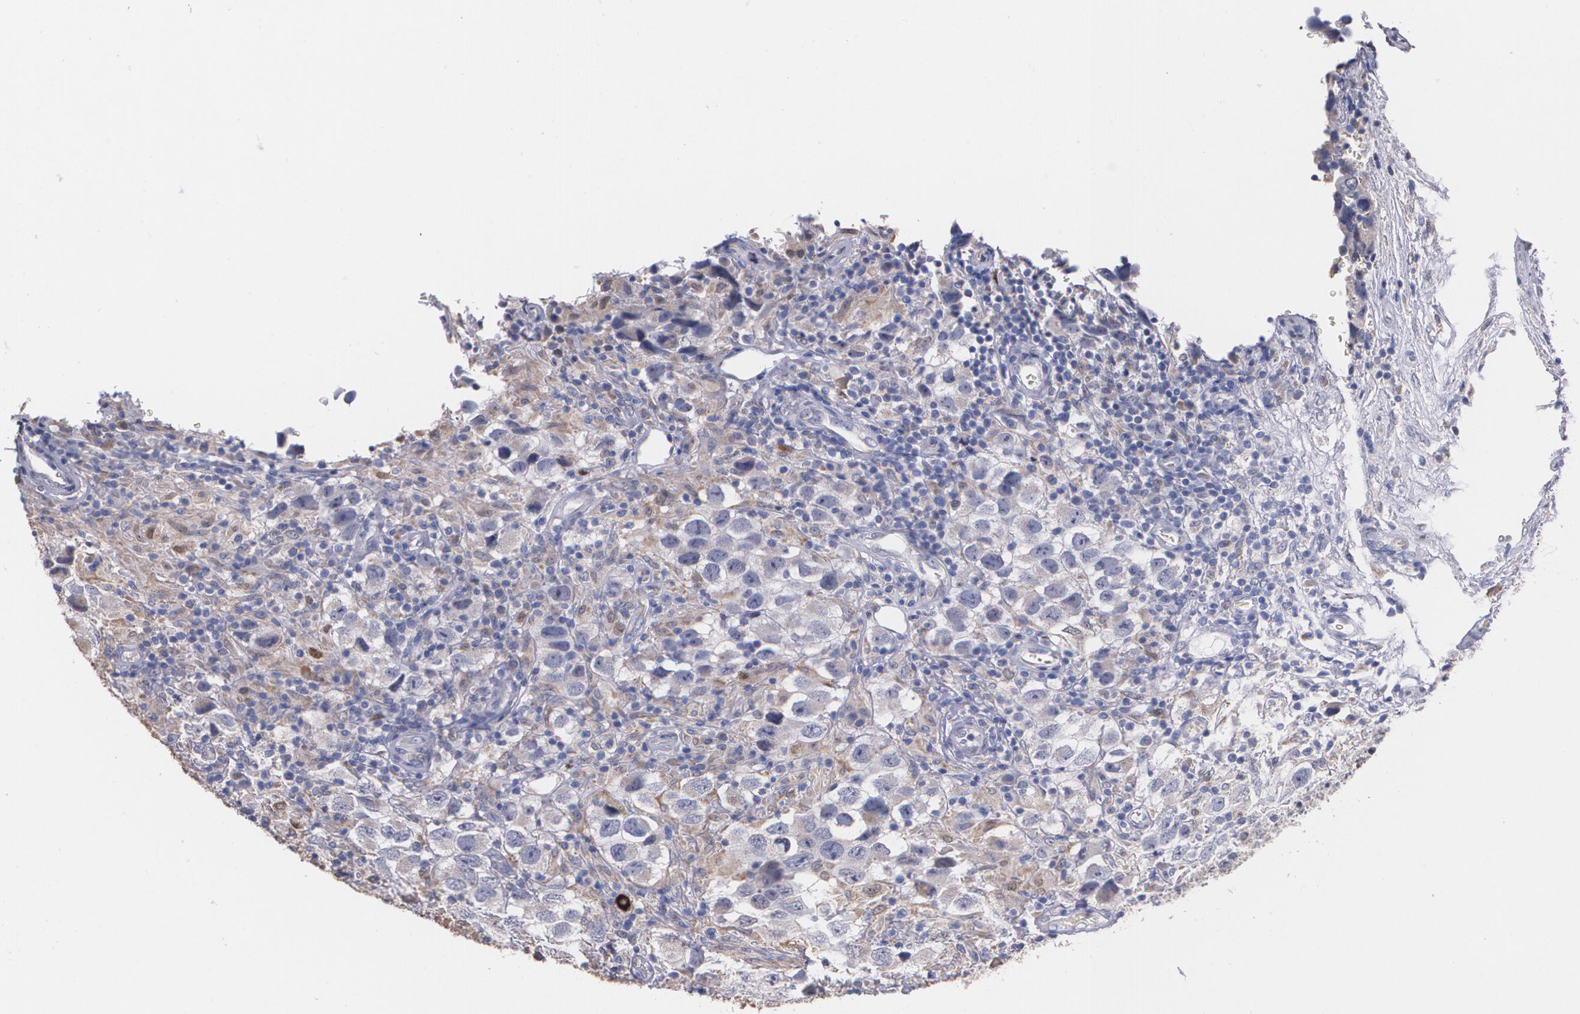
{"staining": {"intensity": "weak", "quantity": ">75%", "location": "cytoplasmic/membranous"}, "tissue": "testis cancer", "cell_type": "Tumor cells", "image_type": "cancer", "snomed": [{"axis": "morphology", "description": "Carcinoma, Embryonal, NOS"}, {"axis": "topography", "description": "Testis"}], "caption": "Tumor cells display weak cytoplasmic/membranous staining in about >75% of cells in embryonal carcinoma (testis).", "gene": "ATF3", "patient": {"sex": "male", "age": 21}}